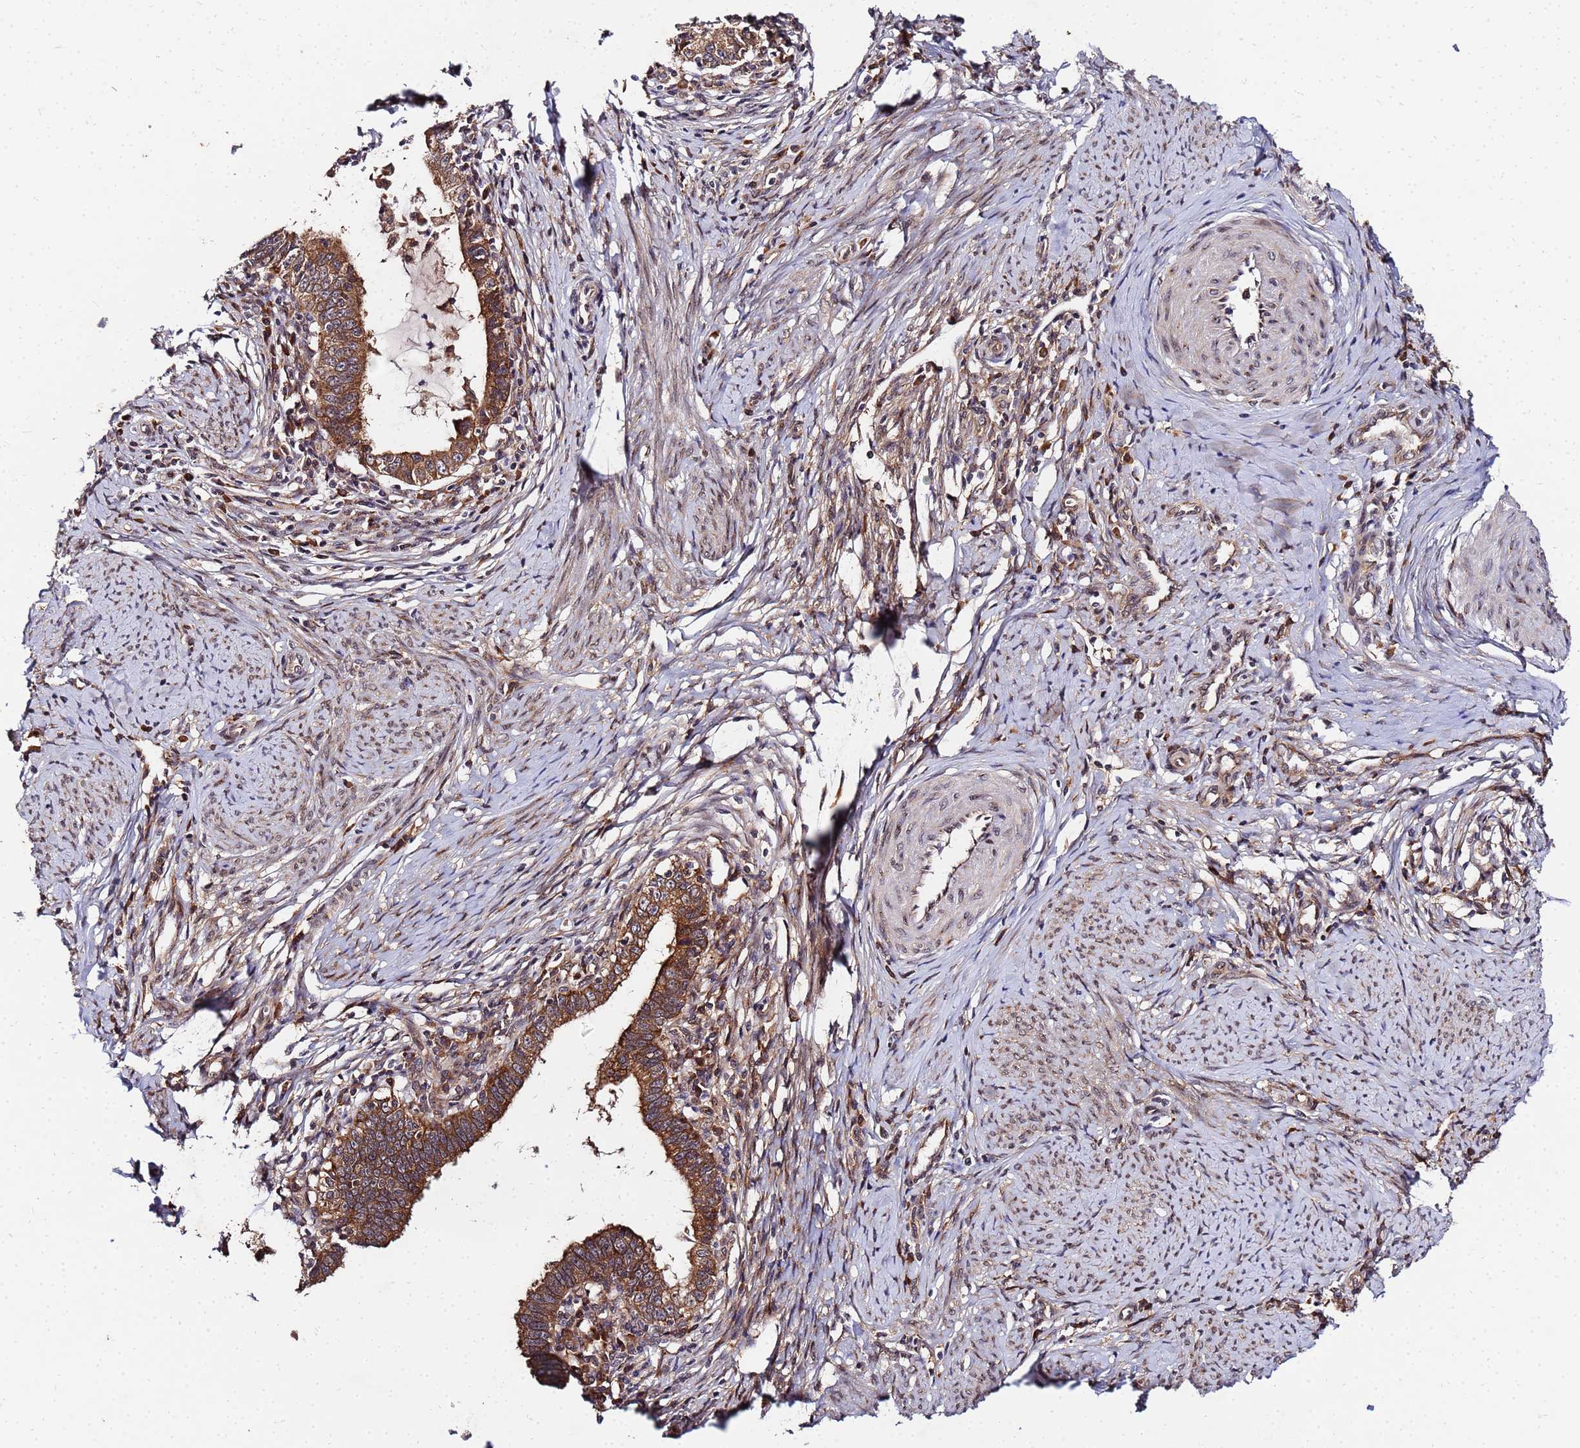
{"staining": {"intensity": "moderate", "quantity": ">75%", "location": "cytoplasmic/membranous"}, "tissue": "cervical cancer", "cell_type": "Tumor cells", "image_type": "cancer", "snomed": [{"axis": "morphology", "description": "Adenocarcinoma, NOS"}, {"axis": "topography", "description": "Cervix"}], "caption": "Immunohistochemistry of cervical cancer reveals medium levels of moderate cytoplasmic/membranous positivity in about >75% of tumor cells. The protein is stained brown, and the nuclei are stained in blue (DAB IHC with brightfield microscopy, high magnification).", "gene": "UNC93B1", "patient": {"sex": "female", "age": 36}}